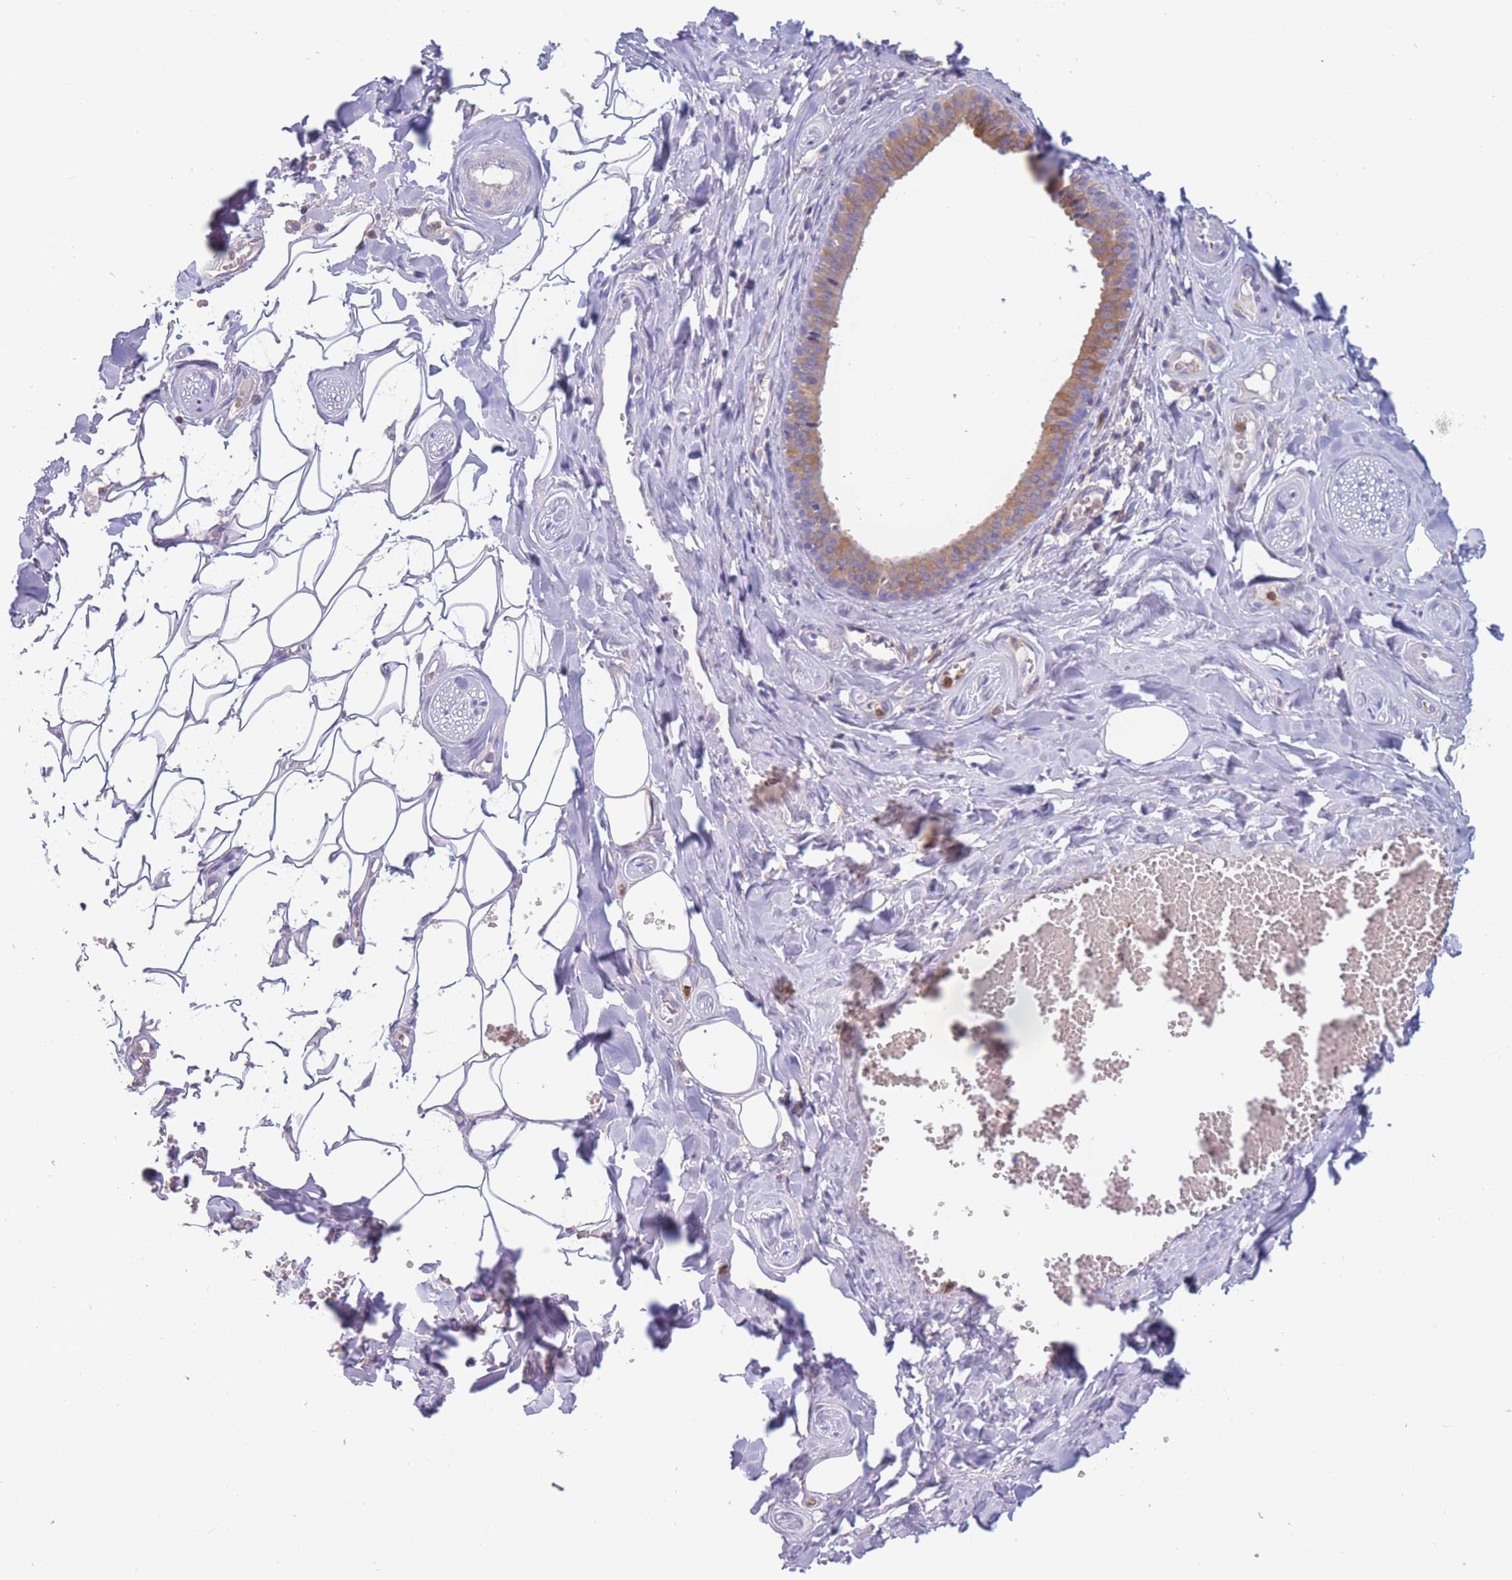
{"staining": {"intensity": "moderate", "quantity": "<25%", "location": "cytoplasmic/membranous"}, "tissue": "salivary gland", "cell_type": "Glandular cells", "image_type": "normal", "snomed": [{"axis": "morphology", "description": "Normal tissue, NOS"}, {"axis": "topography", "description": "Salivary gland"}], "caption": "Protein staining of benign salivary gland demonstrates moderate cytoplasmic/membranous expression in about <25% of glandular cells.", "gene": "ST3GAL4", "patient": {"sex": "male", "age": 62}}